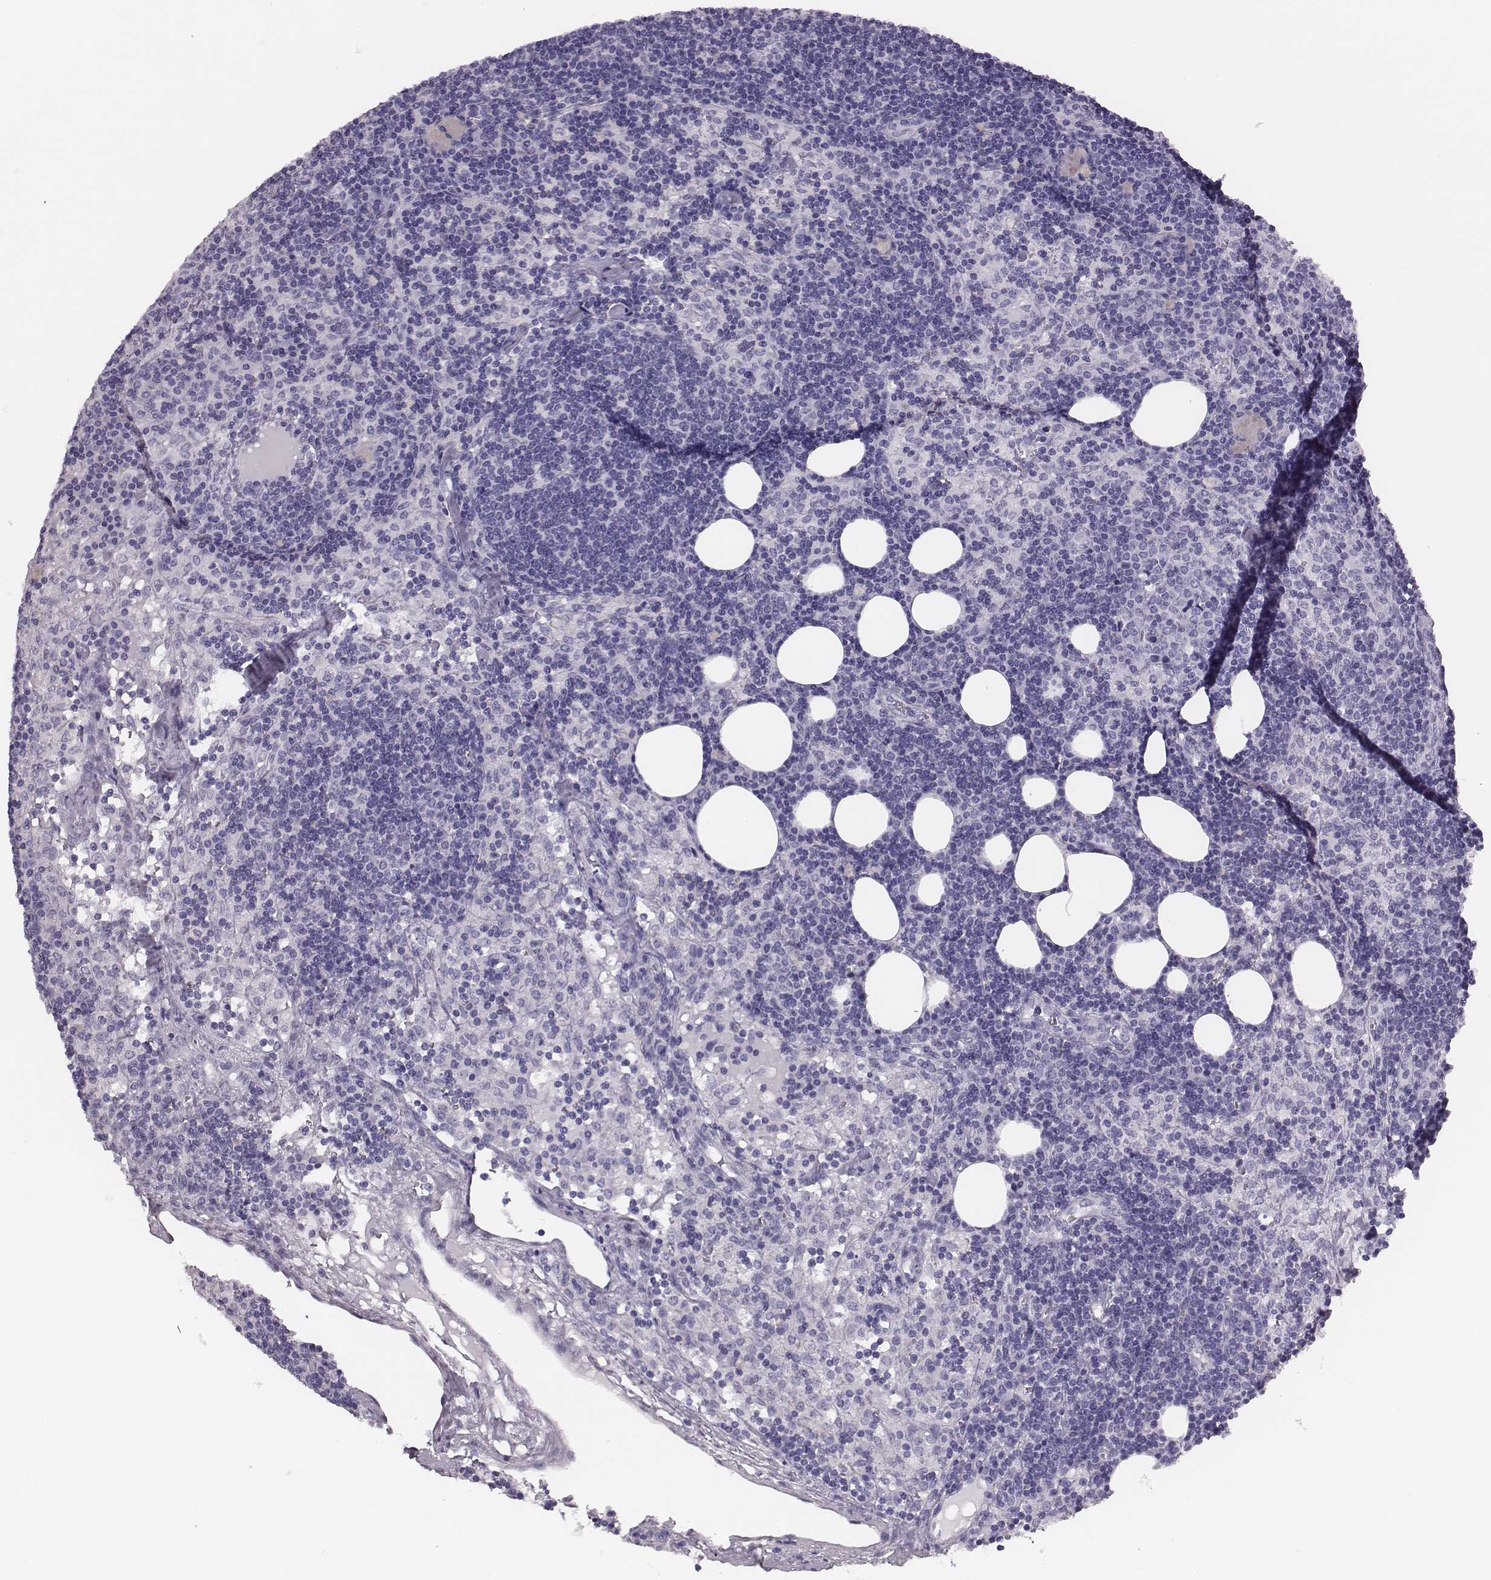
{"staining": {"intensity": "negative", "quantity": "none", "location": "none"}, "tissue": "lymph node", "cell_type": "Germinal center cells", "image_type": "normal", "snomed": [{"axis": "morphology", "description": "Normal tissue, NOS"}, {"axis": "topography", "description": "Lymph node"}], "caption": "An image of lymph node stained for a protein reveals no brown staining in germinal center cells.", "gene": "H1", "patient": {"sex": "female", "age": 52}}